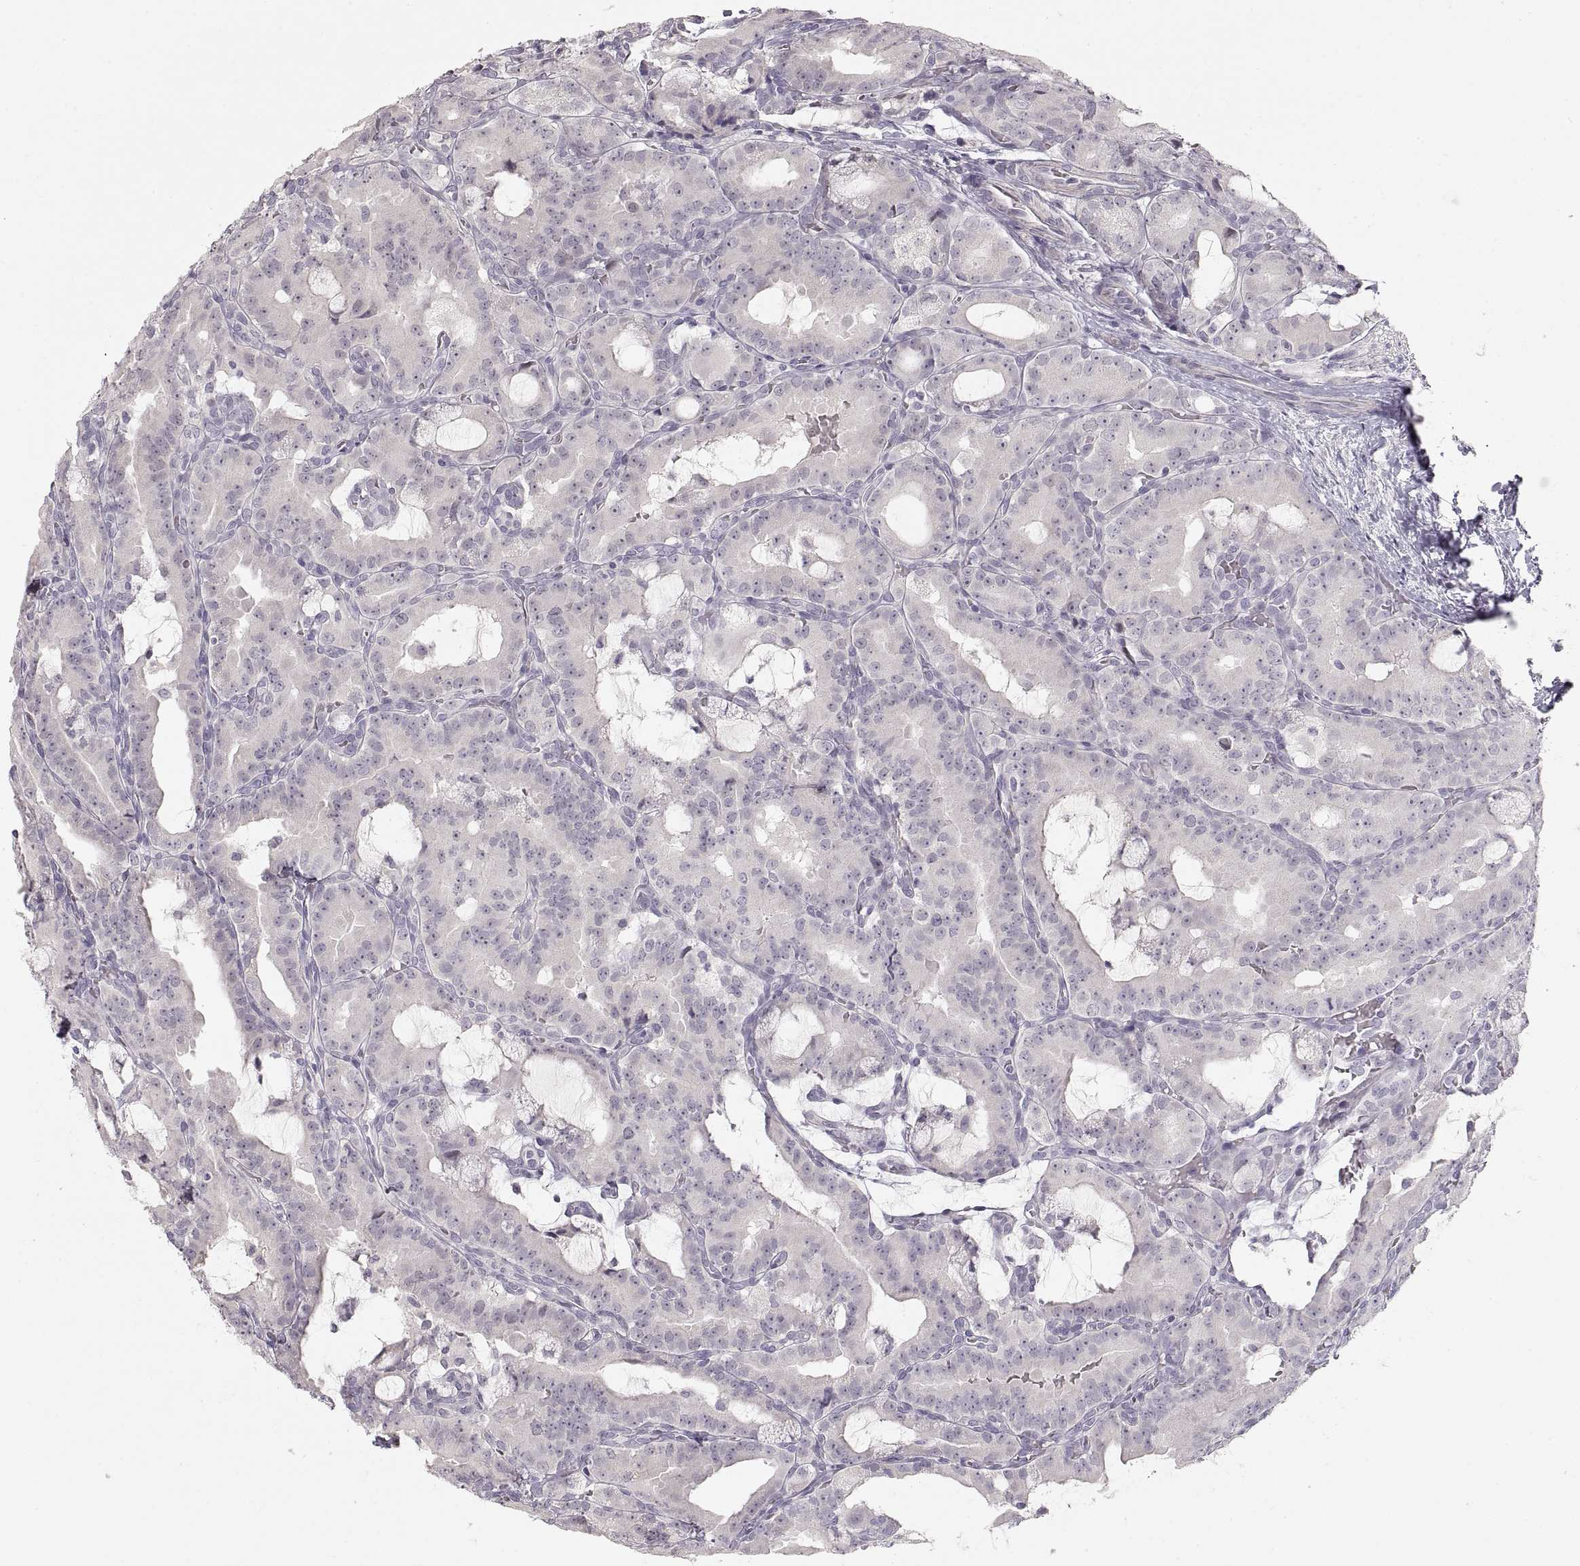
{"staining": {"intensity": "negative", "quantity": "none", "location": "none"}, "tissue": "prostate cancer", "cell_type": "Tumor cells", "image_type": "cancer", "snomed": [{"axis": "morphology", "description": "Adenocarcinoma, NOS"}, {"axis": "morphology", "description": "Adenocarcinoma, High grade"}, {"axis": "topography", "description": "Prostate"}], "caption": "Adenocarcinoma (prostate) stained for a protein using immunohistochemistry reveals no positivity tumor cells.", "gene": "PCSK2", "patient": {"sex": "male", "age": 64}}